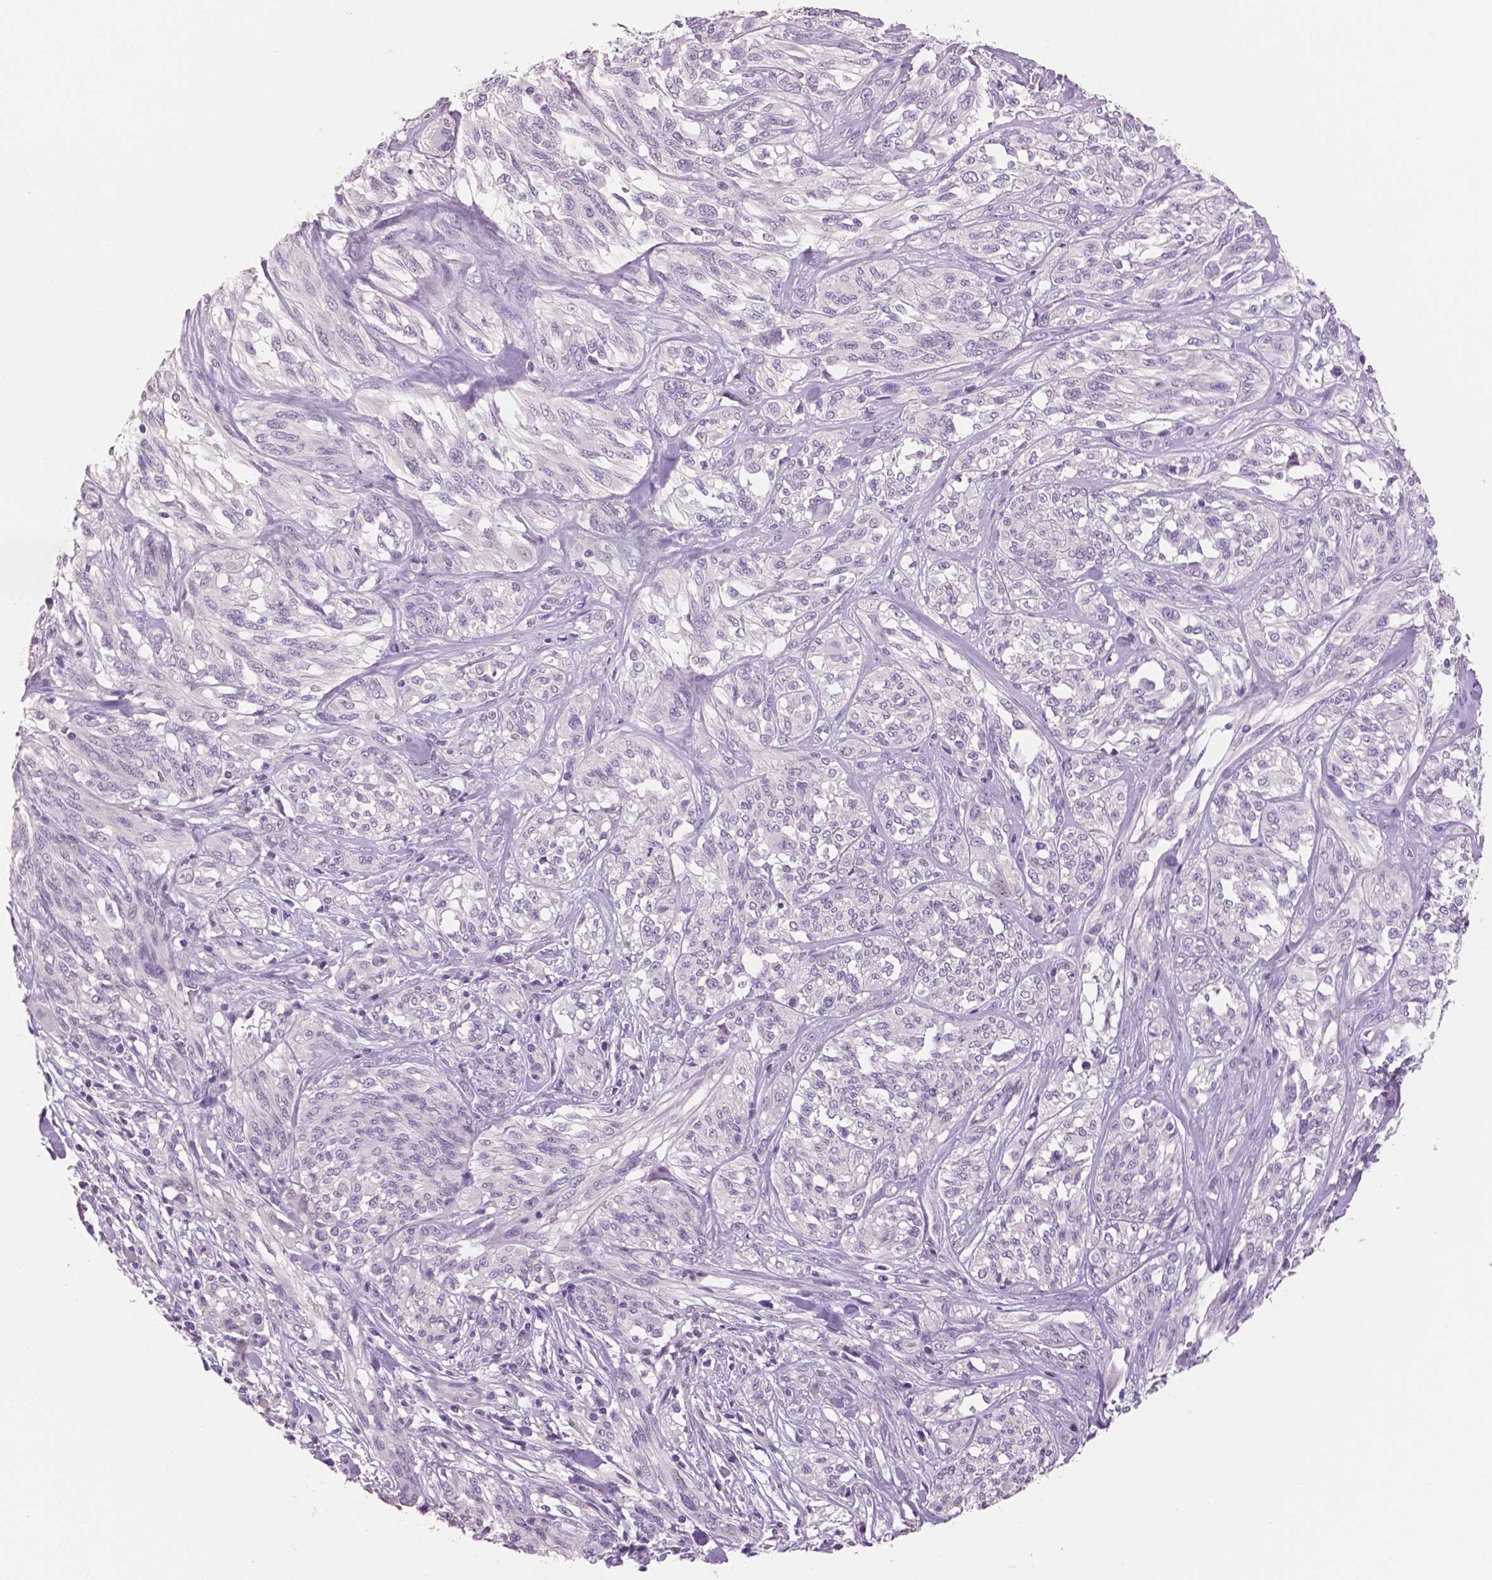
{"staining": {"intensity": "negative", "quantity": "none", "location": "none"}, "tissue": "melanoma", "cell_type": "Tumor cells", "image_type": "cancer", "snomed": [{"axis": "morphology", "description": "Malignant melanoma, NOS"}, {"axis": "topography", "description": "Skin"}], "caption": "Tumor cells are negative for brown protein staining in melanoma.", "gene": "NECAB2", "patient": {"sex": "female", "age": 91}}